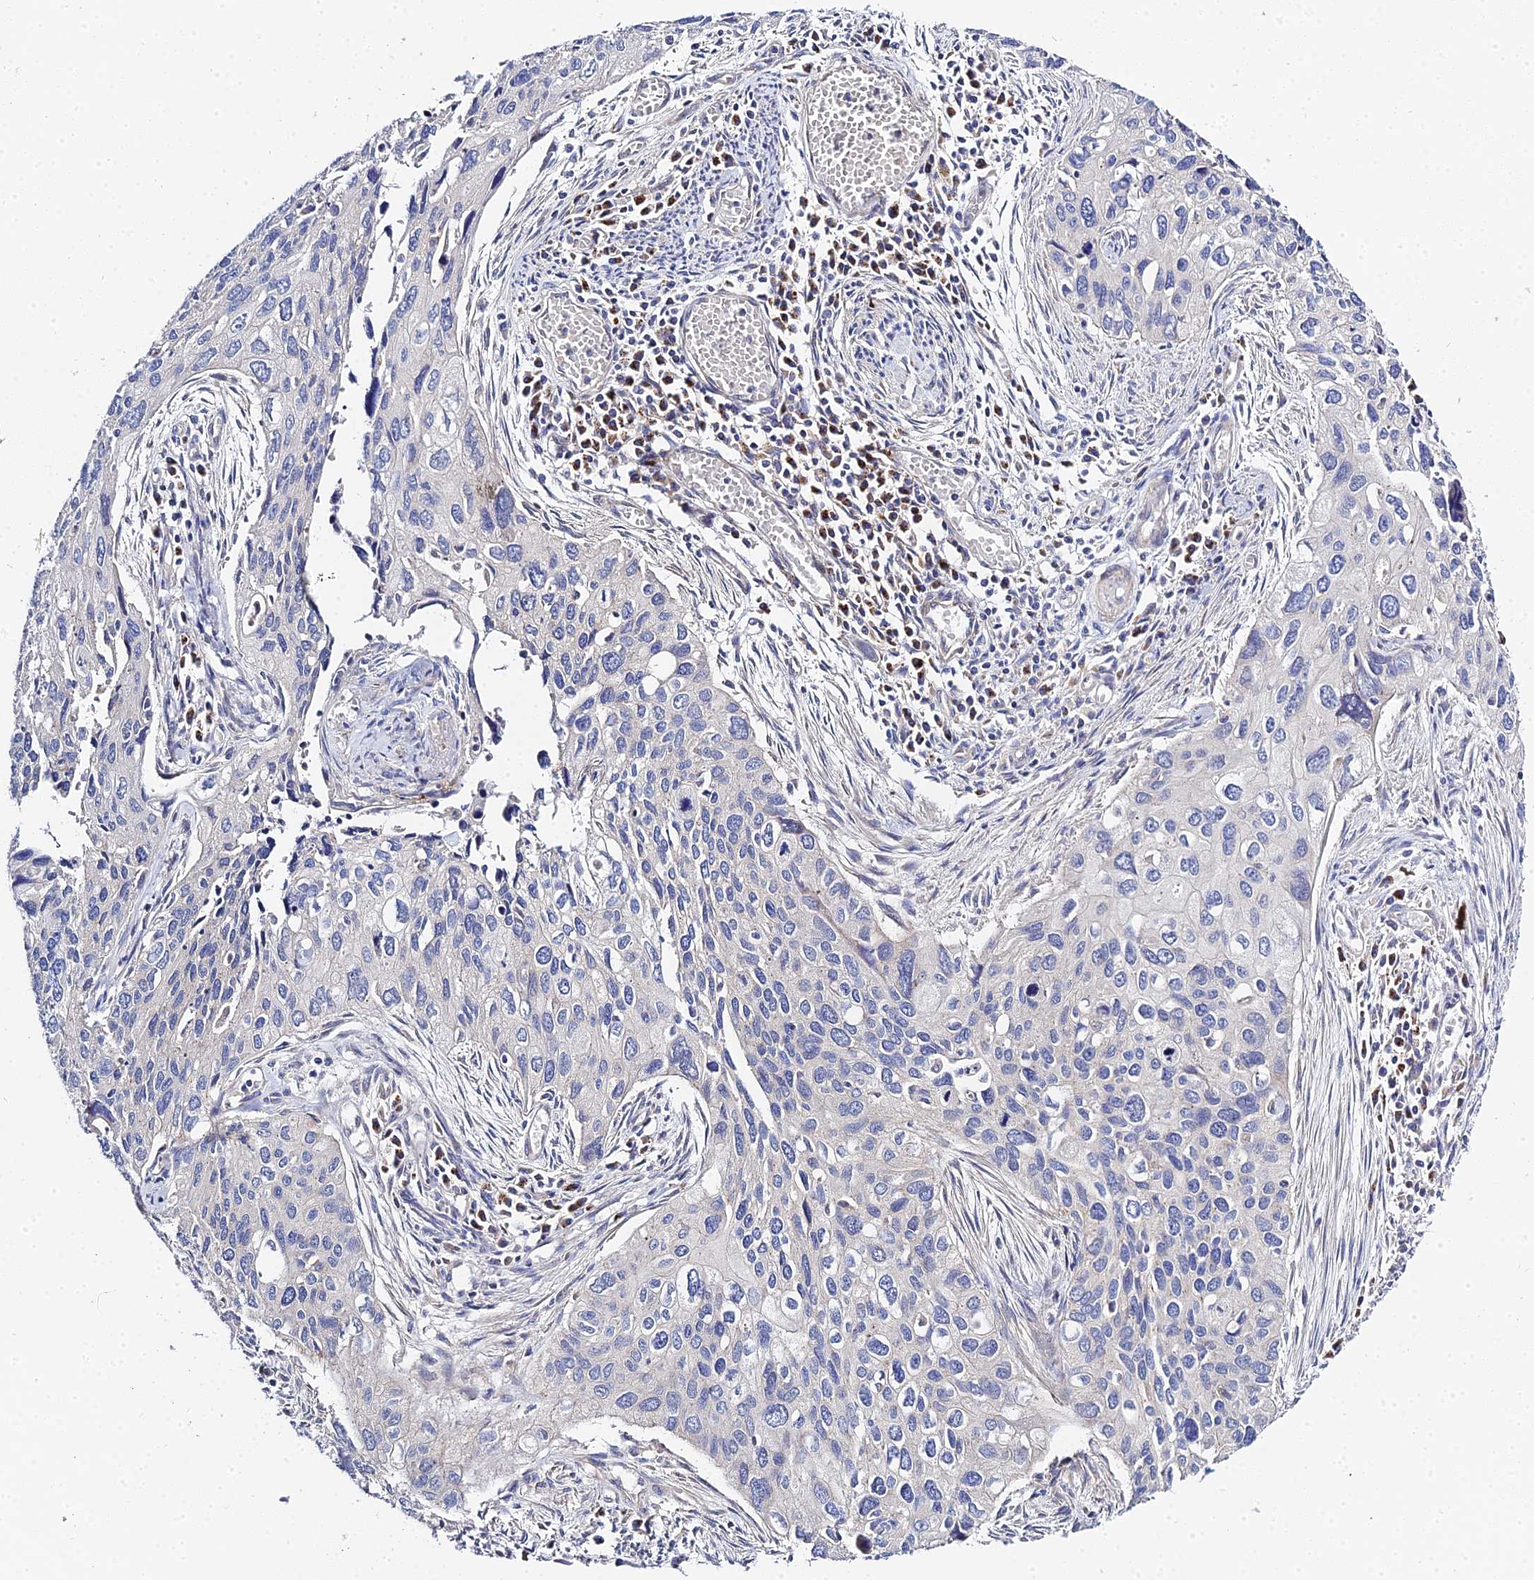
{"staining": {"intensity": "negative", "quantity": "none", "location": "none"}, "tissue": "cervical cancer", "cell_type": "Tumor cells", "image_type": "cancer", "snomed": [{"axis": "morphology", "description": "Squamous cell carcinoma, NOS"}, {"axis": "topography", "description": "Cervix"}], "caption": "Image shows no significant protein positivity in tumor cells of cervical squamous cell carcinoma. Brightfield microscopy of immunohistochemistry (IHC) stained with DAB (brown) and hematoxylin (blue), captured at high magnification.", "gene": "APOBEC3H", "patient": {"sex": "female", "age": 55}}